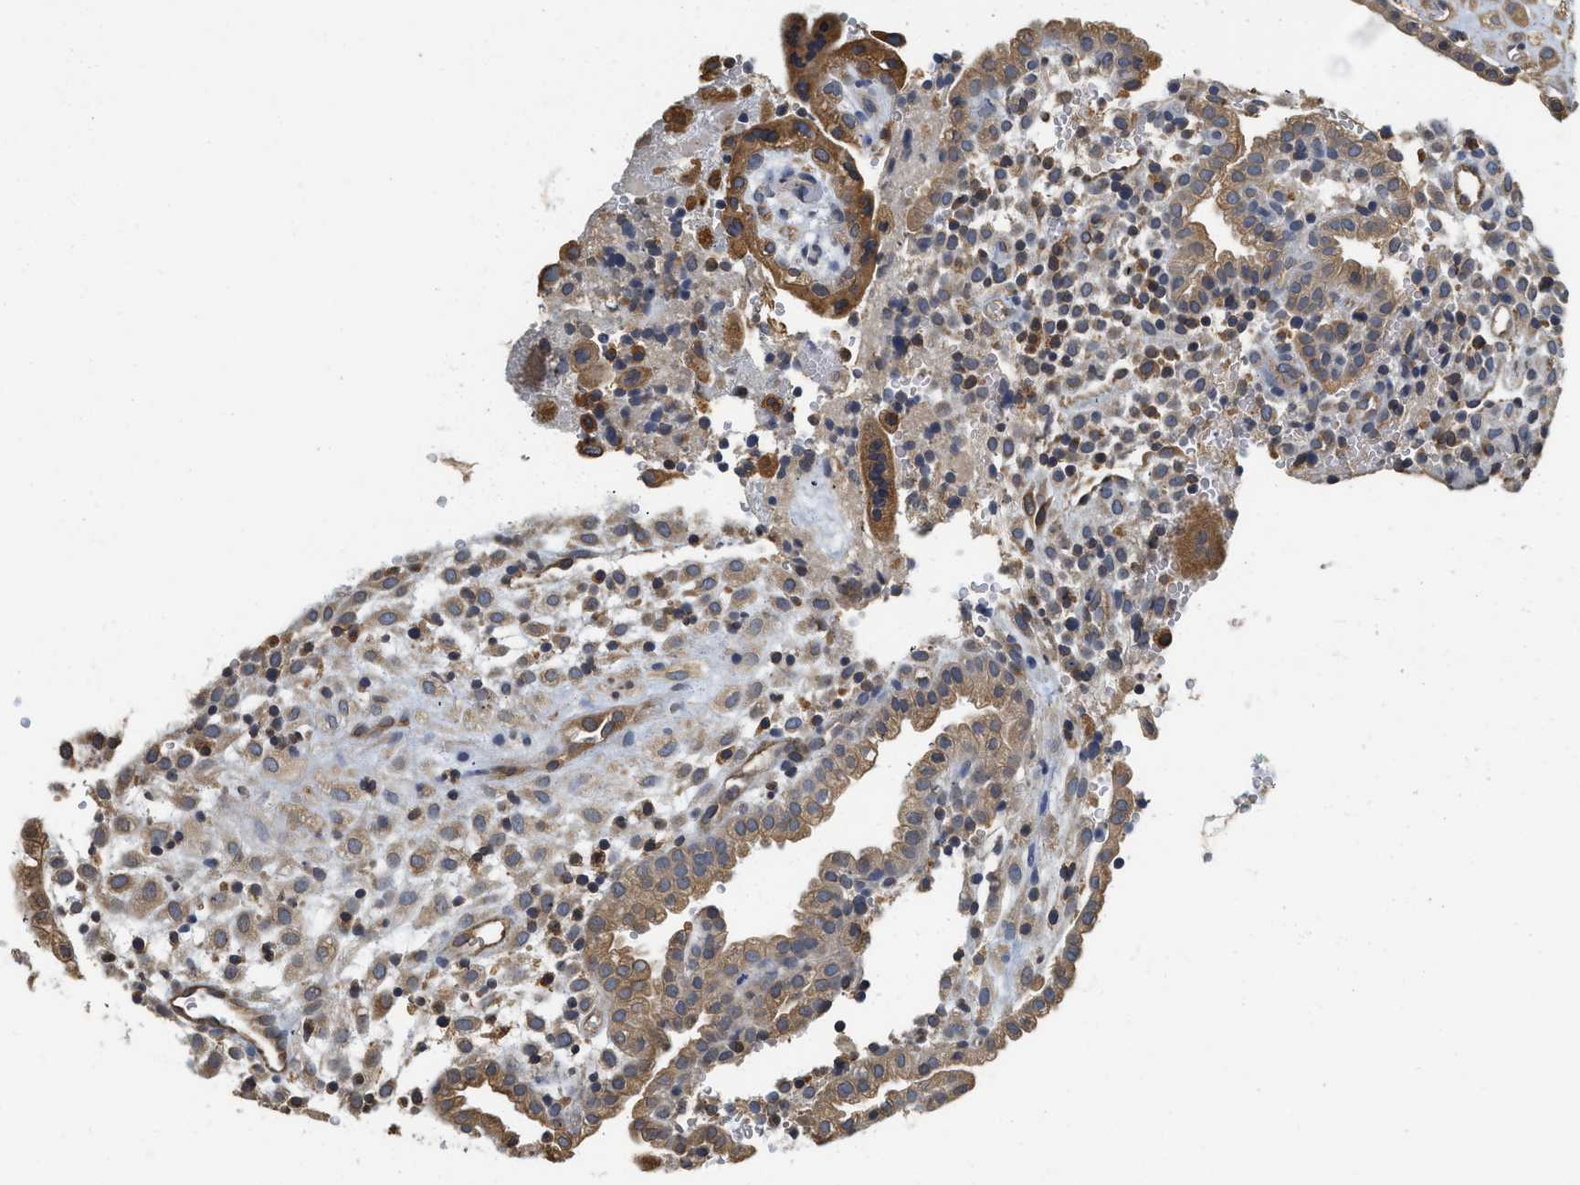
{"staining": {"intensity": "moderate", "quantity": ">75%", "location": "cytoplasmic/membranous"}, "tissue": "placenta", "cell_type": "Decidual cells", "image_type": "normal", "snomed": [{"axis": "morphology", "description": "Normal tissue, NOS"}, {"axis": "topography", "description": "Placenta"}], "caption": "The micrograph demonstrates immunohistochemical staining of normal placenta. There is moderate cytoplasmic/membranous expression is present in approximately >75% of decidual cells. (DAB IHC with brightfield microscopy, high magnification).", "gene": "BCAP31", "patient": {"sex": "female", "age": 18}}